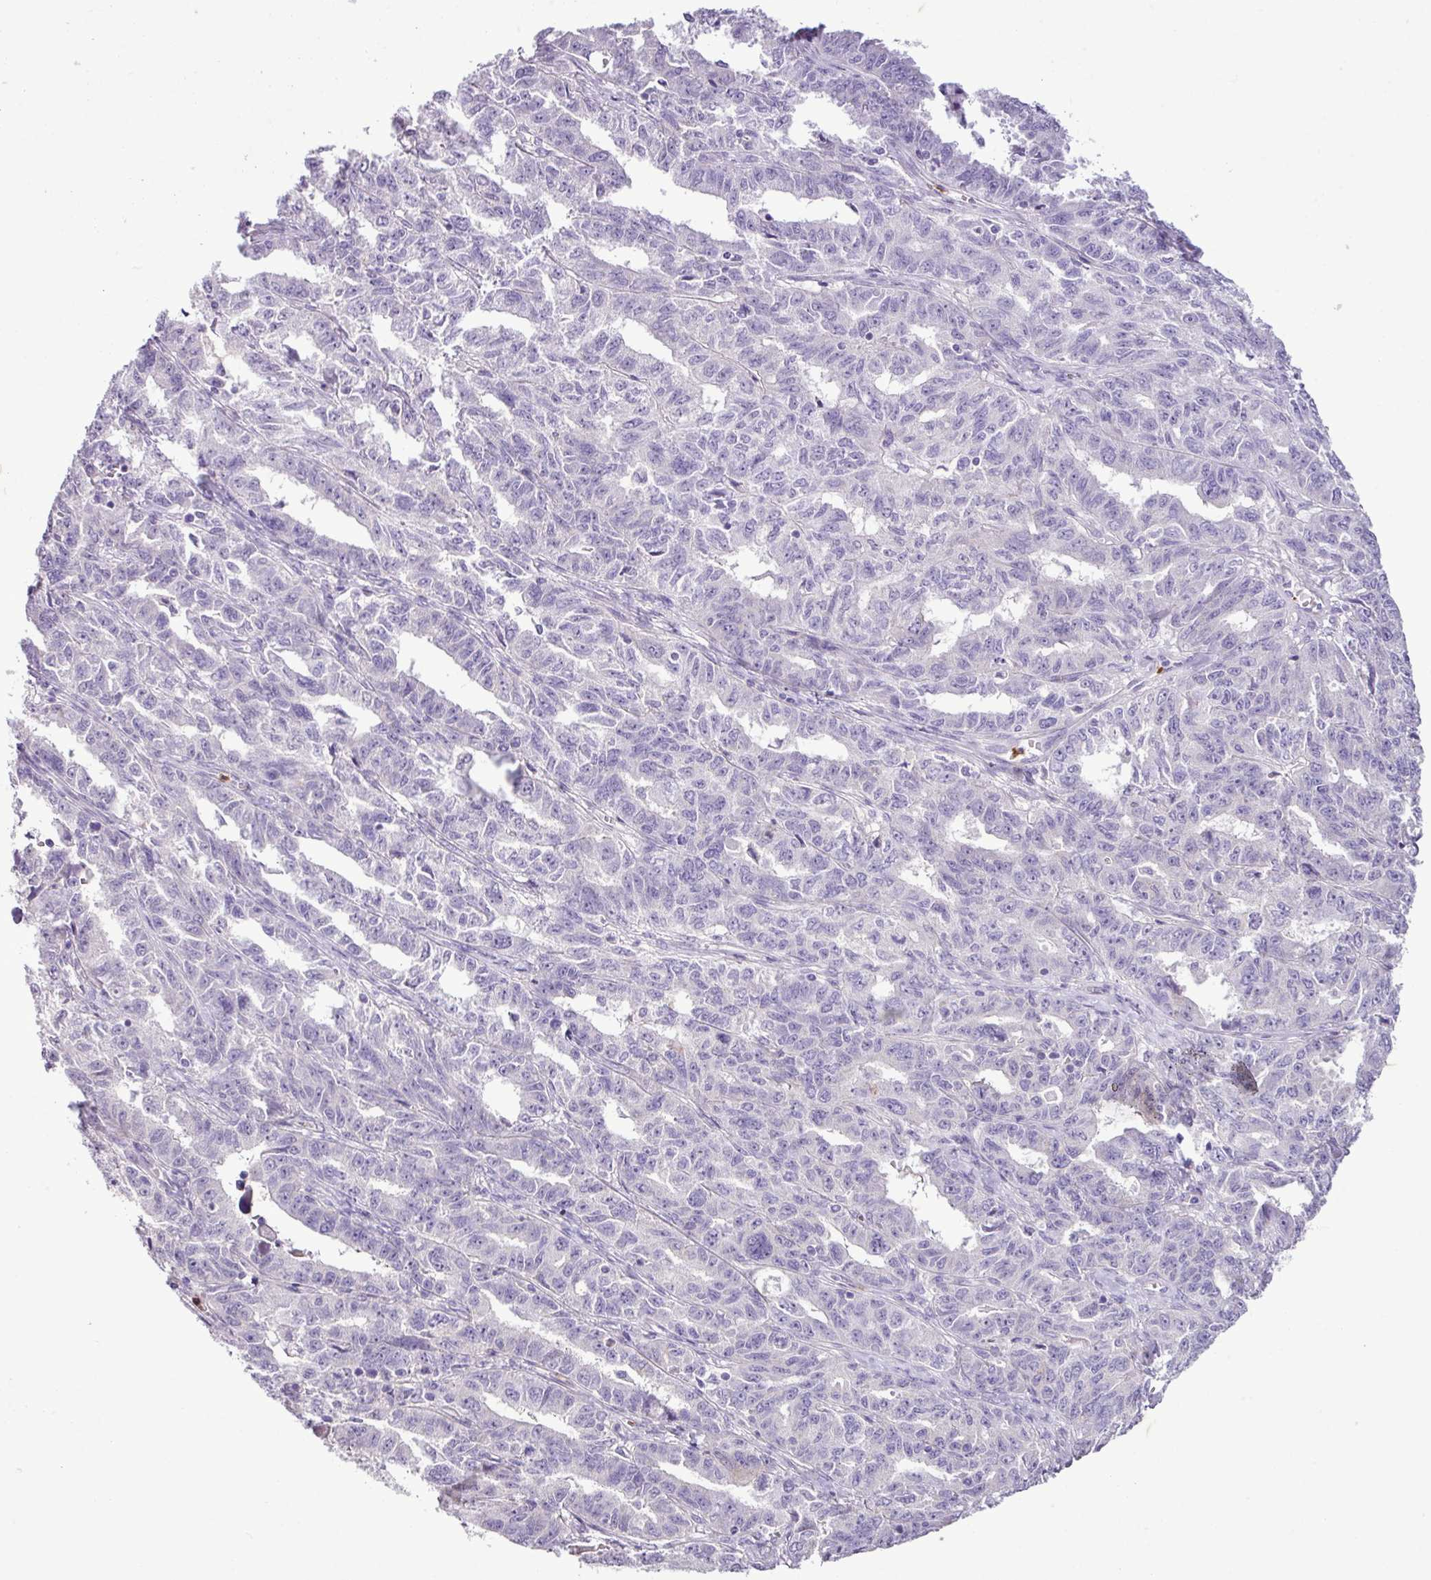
{"staining": {"intensity": "negative", "quantity": "none", "location": "none"}, "tissue": "ovarian cancer", "cell_type": "Tumor cells", "image_type": "cancer", "snomed": [{"axis": "morphology", "description": "Adenocarcinoma, NOS"}, {"axis": "morphology", "description": "Carcinoma, endometroid"}, {"axis": "topography", "description": "Ovary"}], "caption": "Adenocarcinoma (ovarian) was stained to show a protein in brown. There is no significant staining in tumor cells.", "gene": "ZSCAN5A", "patient": {"sex": "female", "age": 72}}